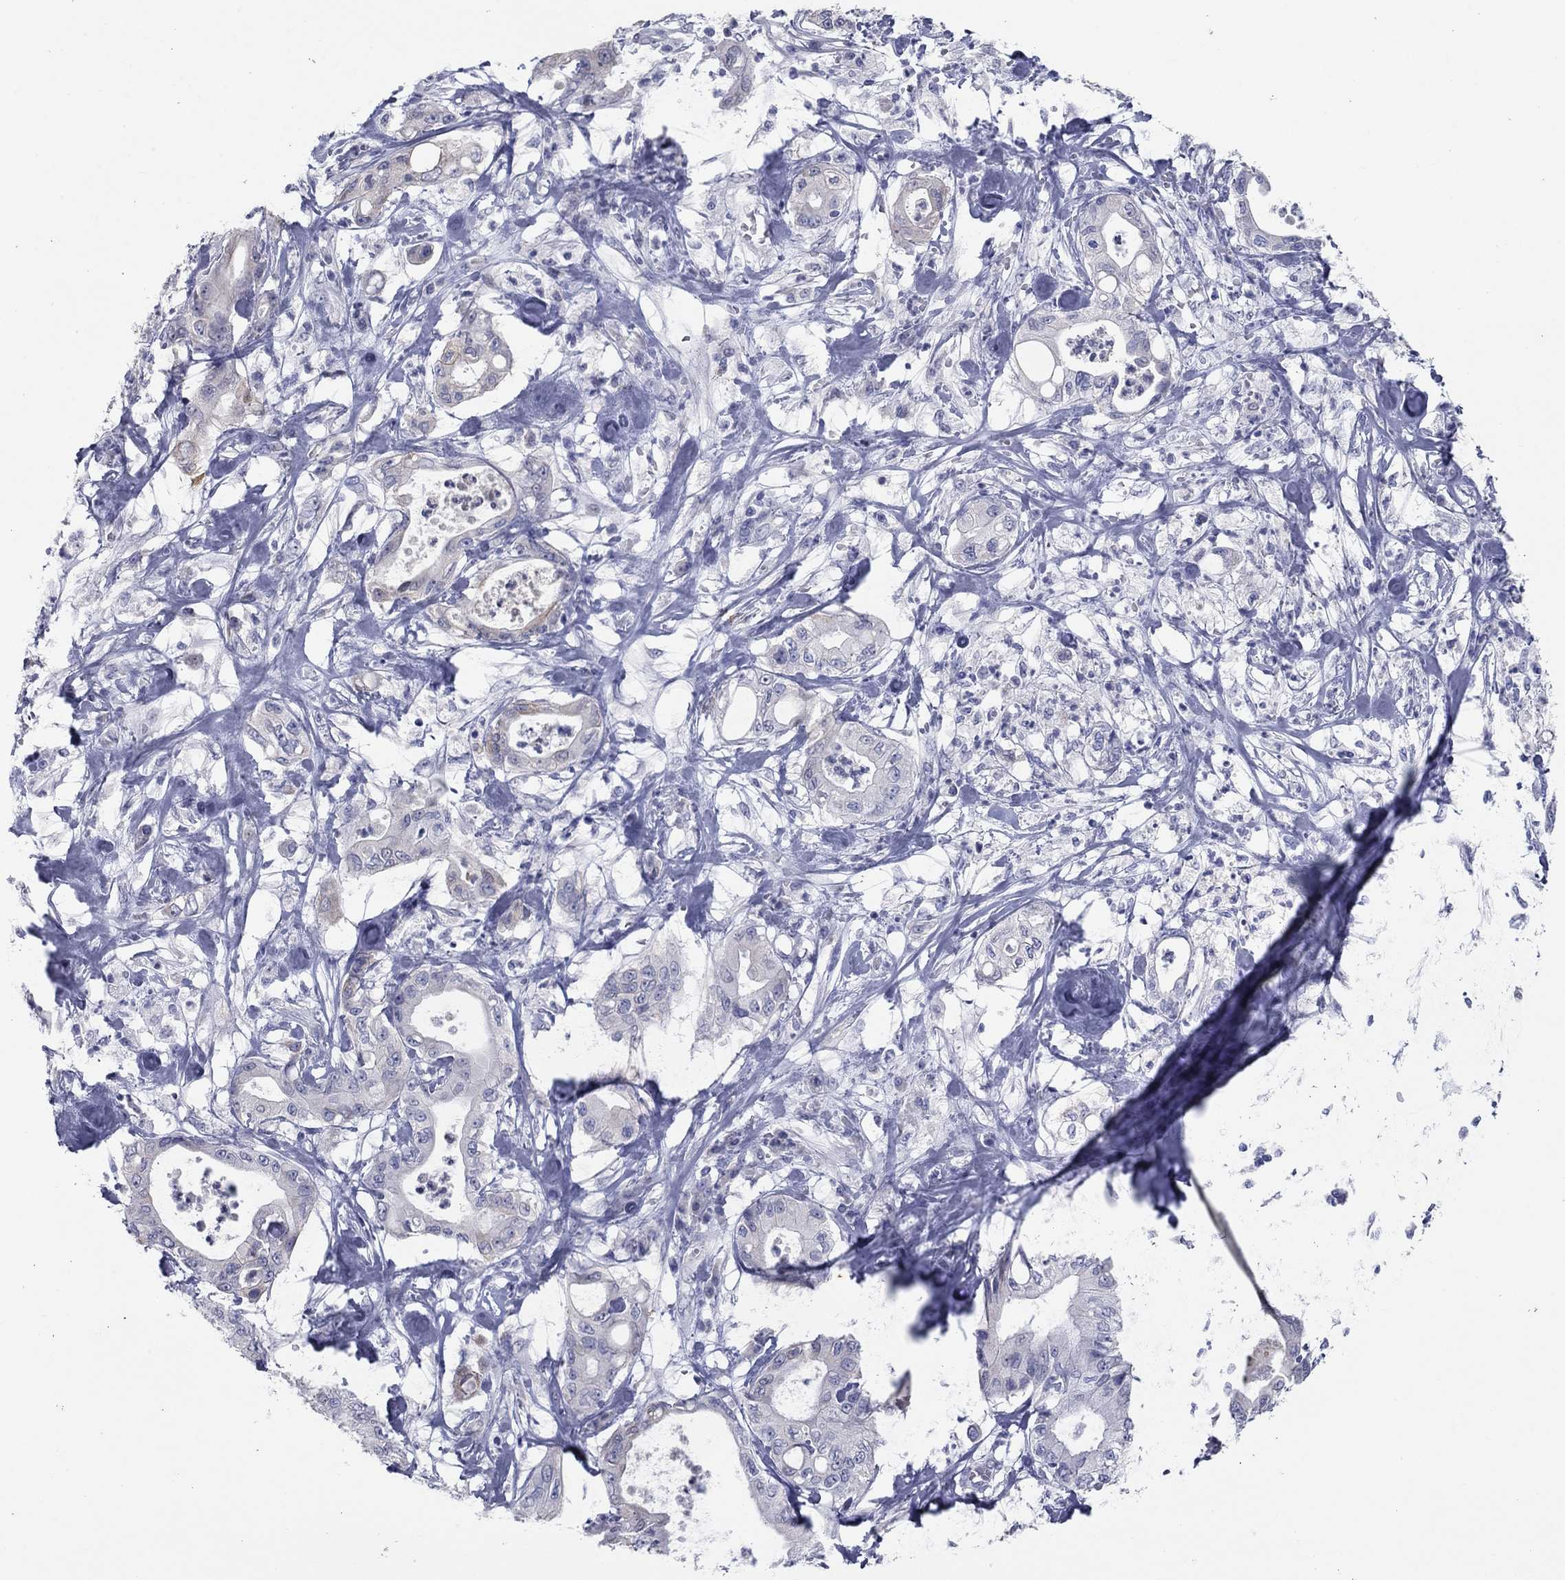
{"staining": {"intensity": "negative", "quantity": "none", "location": "none"}, "tissue": "pancreatic cancer", "cell_type": "Tumor cells", "image_type": "cancer", "snomed": [{"axis": "morphology", "description": "Adenocarcinoma, NOS"}, {"axis": "topography", "description": "Pancreas"}], "caption": "An immunohistochemistry photomicrograph of adenocarcinoma (pancreatic) is shown. There is no staining in tumor cells of adenocarcinoma (pancreatic). (DAB (3,3'-diaminobenzidine) immunohistochemistry, high magnification).", "gene": "KRT75", "patient": {"sex": "male", "age": 71}}